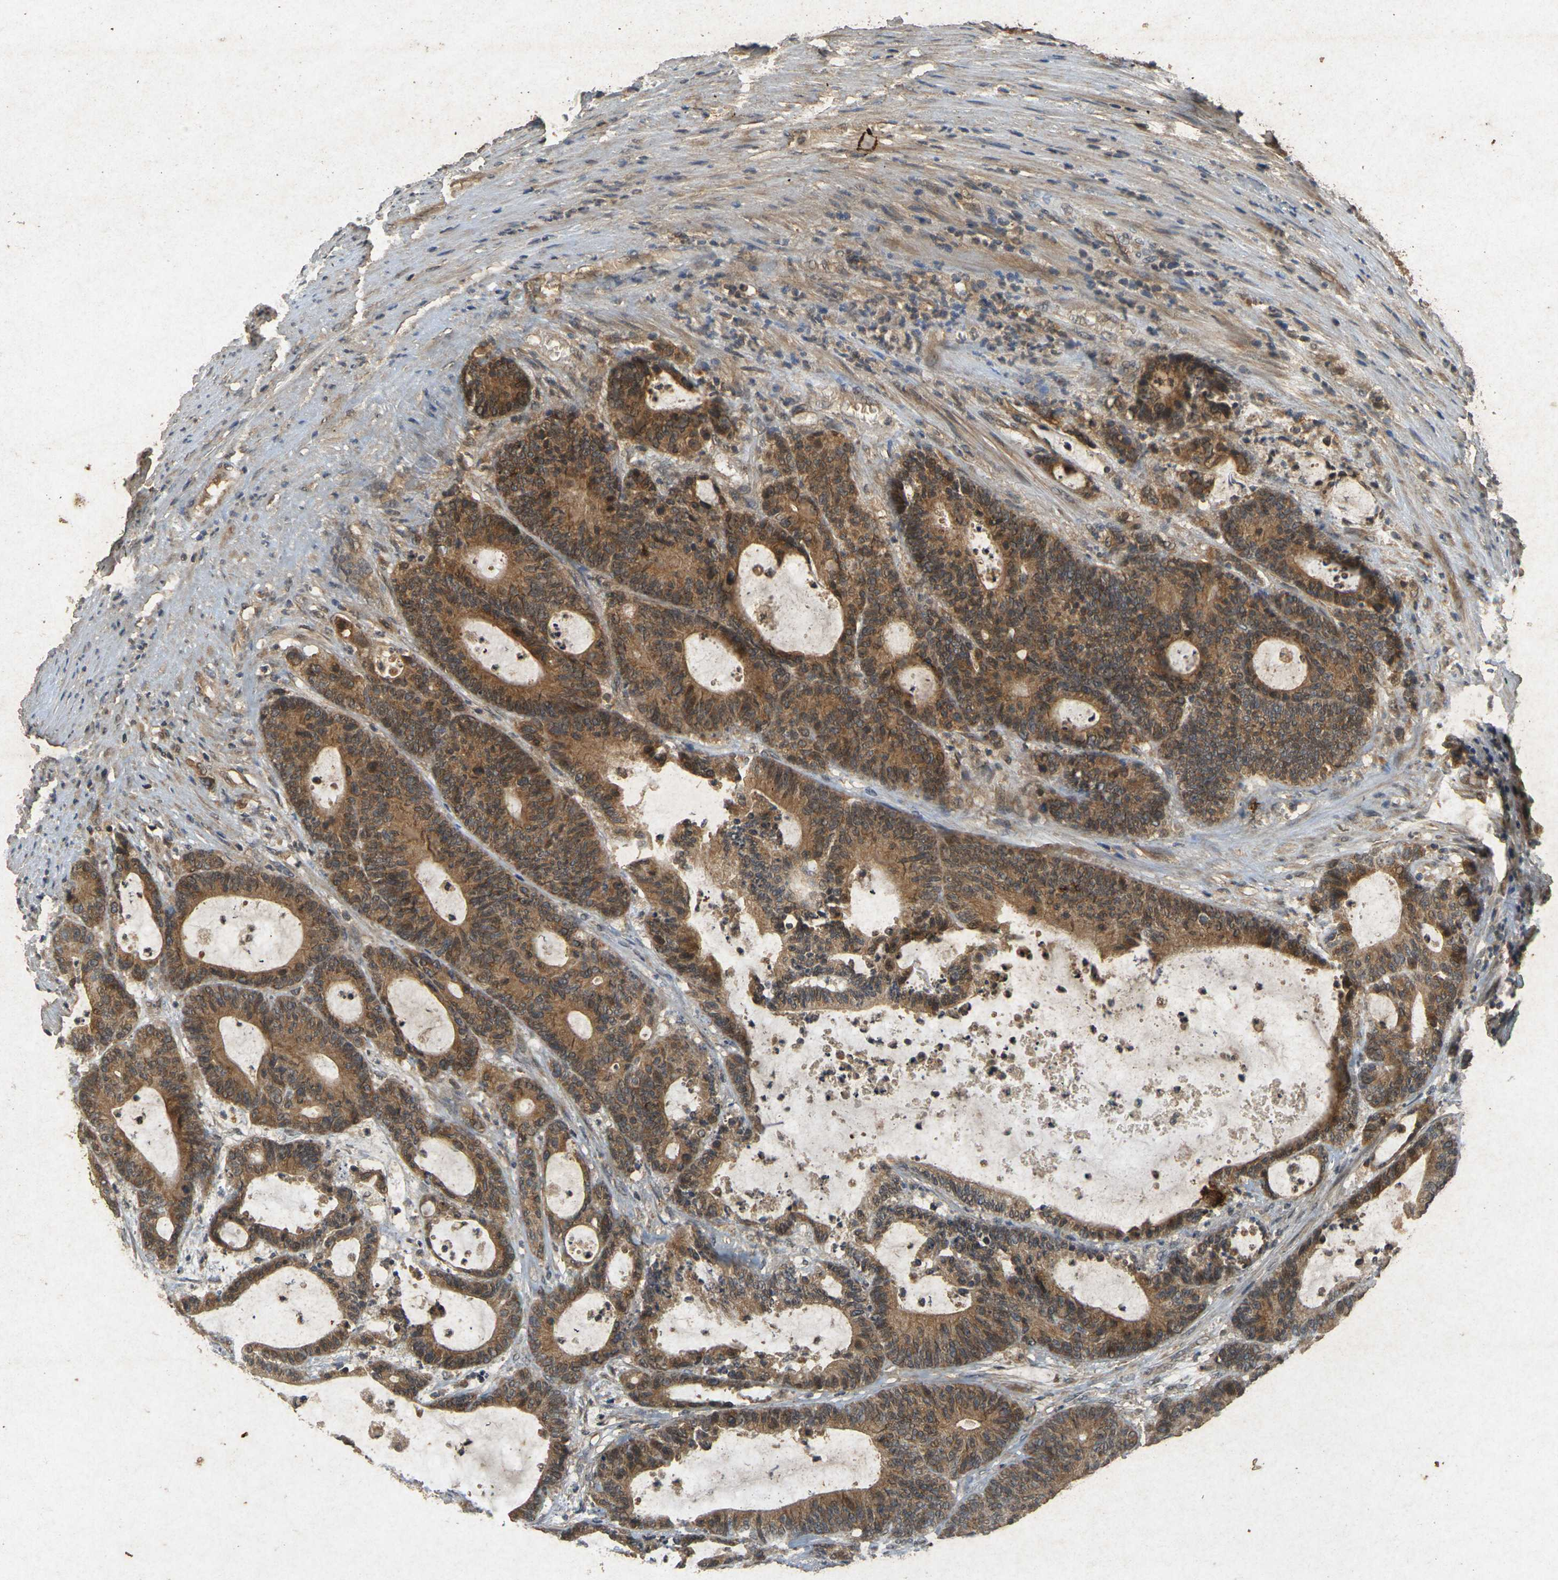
{"staining": {"intensity": "moderate", "quantity": ">75%", "location": "cytoplasmic/membranous"}, "tissue": "colorectal cancer", "cell_type": "Tumor cells", "image_type": "cancer", "snomed": [{"axis": "morphology", "description": "Adenocarcinoma, NOS"}, {"axis": "topography", "description": "Colon"}], "caption": "This micrograph displays immunohistochemistry (IHC) staining of human colorectal cancer, with medium moderate cytoplasmic/membranous expression in approximately >75% of tumor cells.", "gene": "ERN1", "patient": {"sex": "female", "age": 84}}